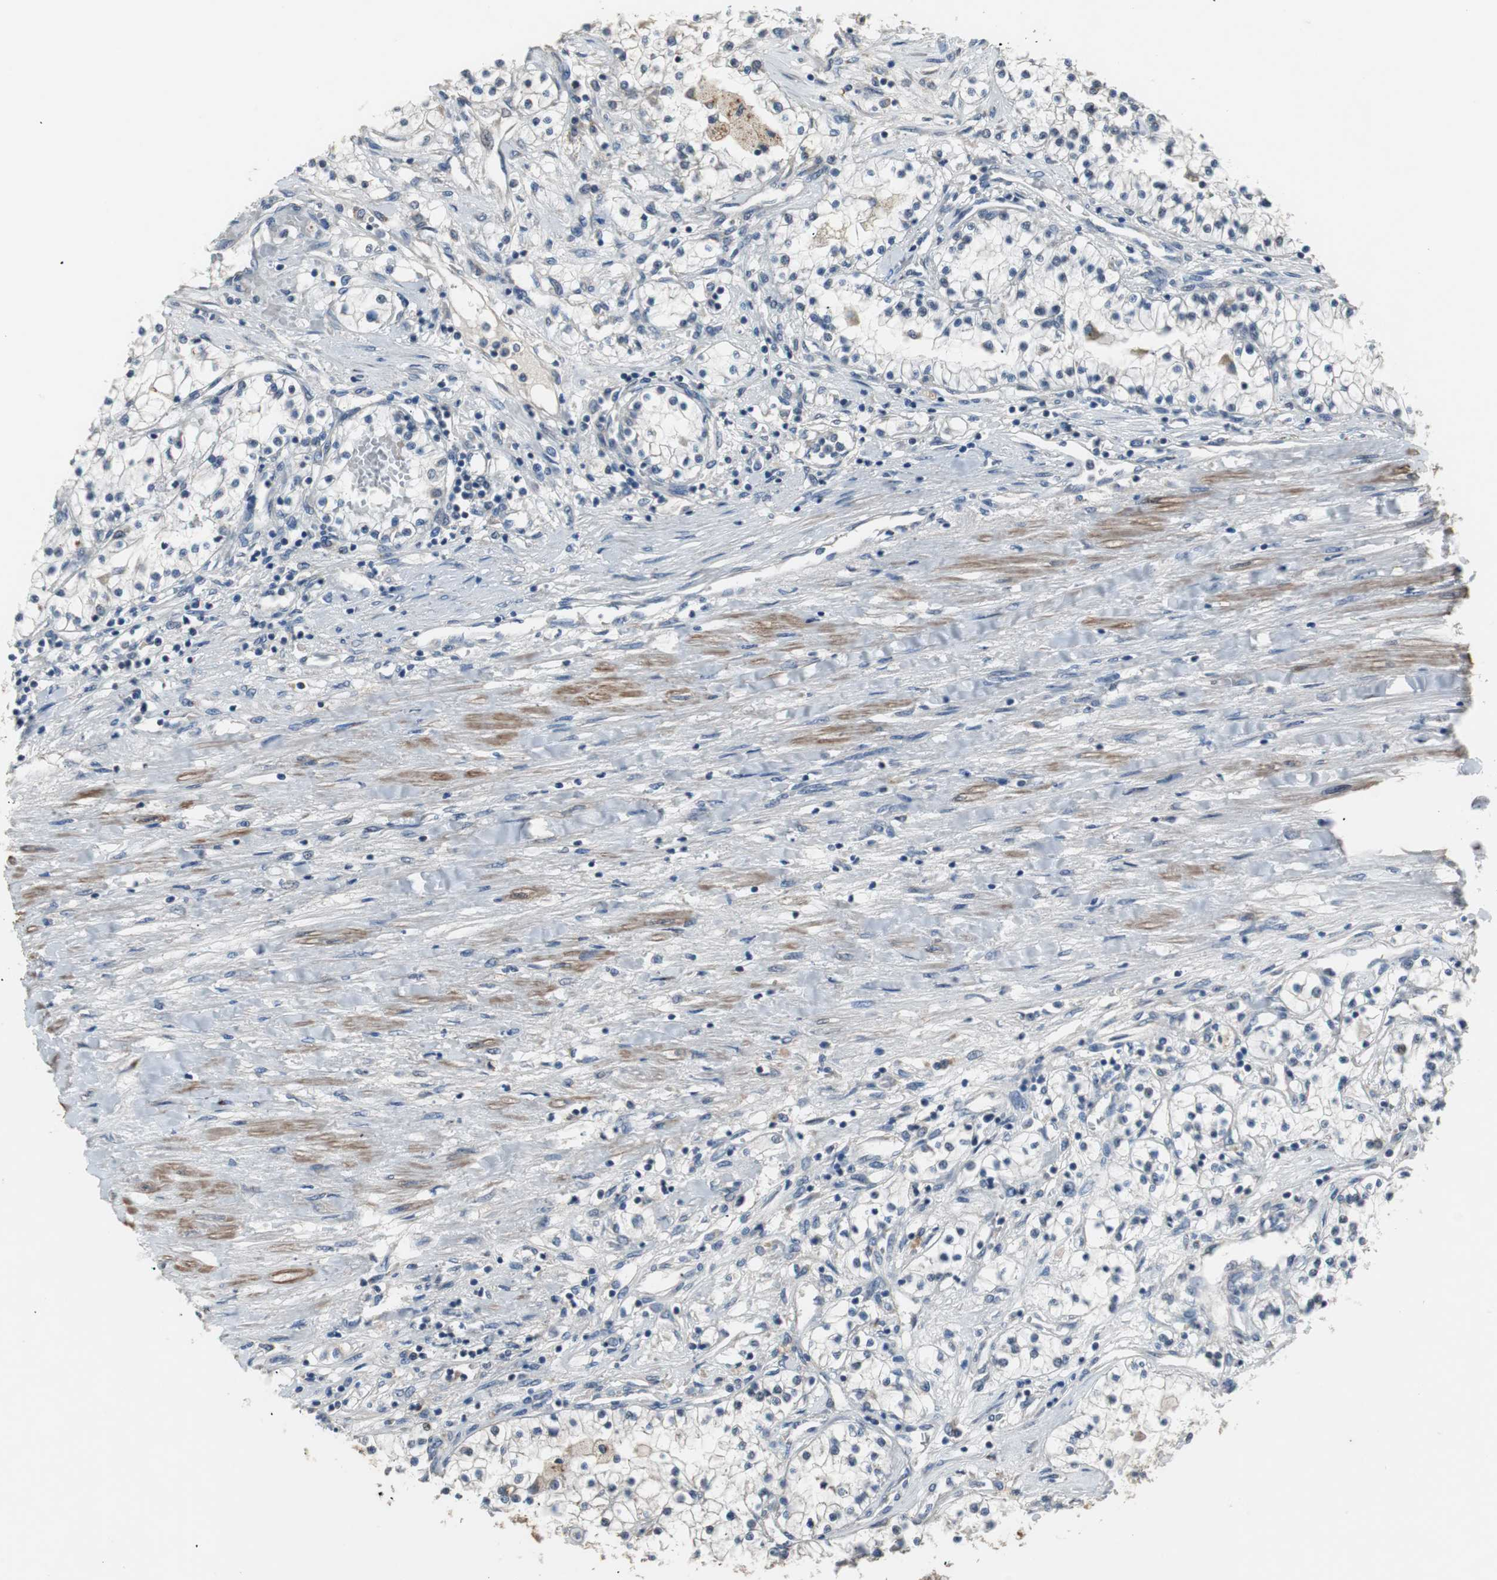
{"staining": {"intensity": "negative", "quantity": "none", "location": "none"}, "tissue": "renal cancer", "cell_type": "Tumor cells", "image_type": "cancer", "snomed": [{"axis": "morphology", "description": "Adenocarcinoma, NOS"}, {"axis": "topography", "description": "Kidney"}], "caption": "The micrograph demonstrates no significant staining in tumor cells of adenocarcinoma (renal). (DAB (3,3'-diaminobenzidine) IHC with hematoxylin counter stain).", "gene": "PCYT1B", "patient": {"sex": "male", "age": 68}}